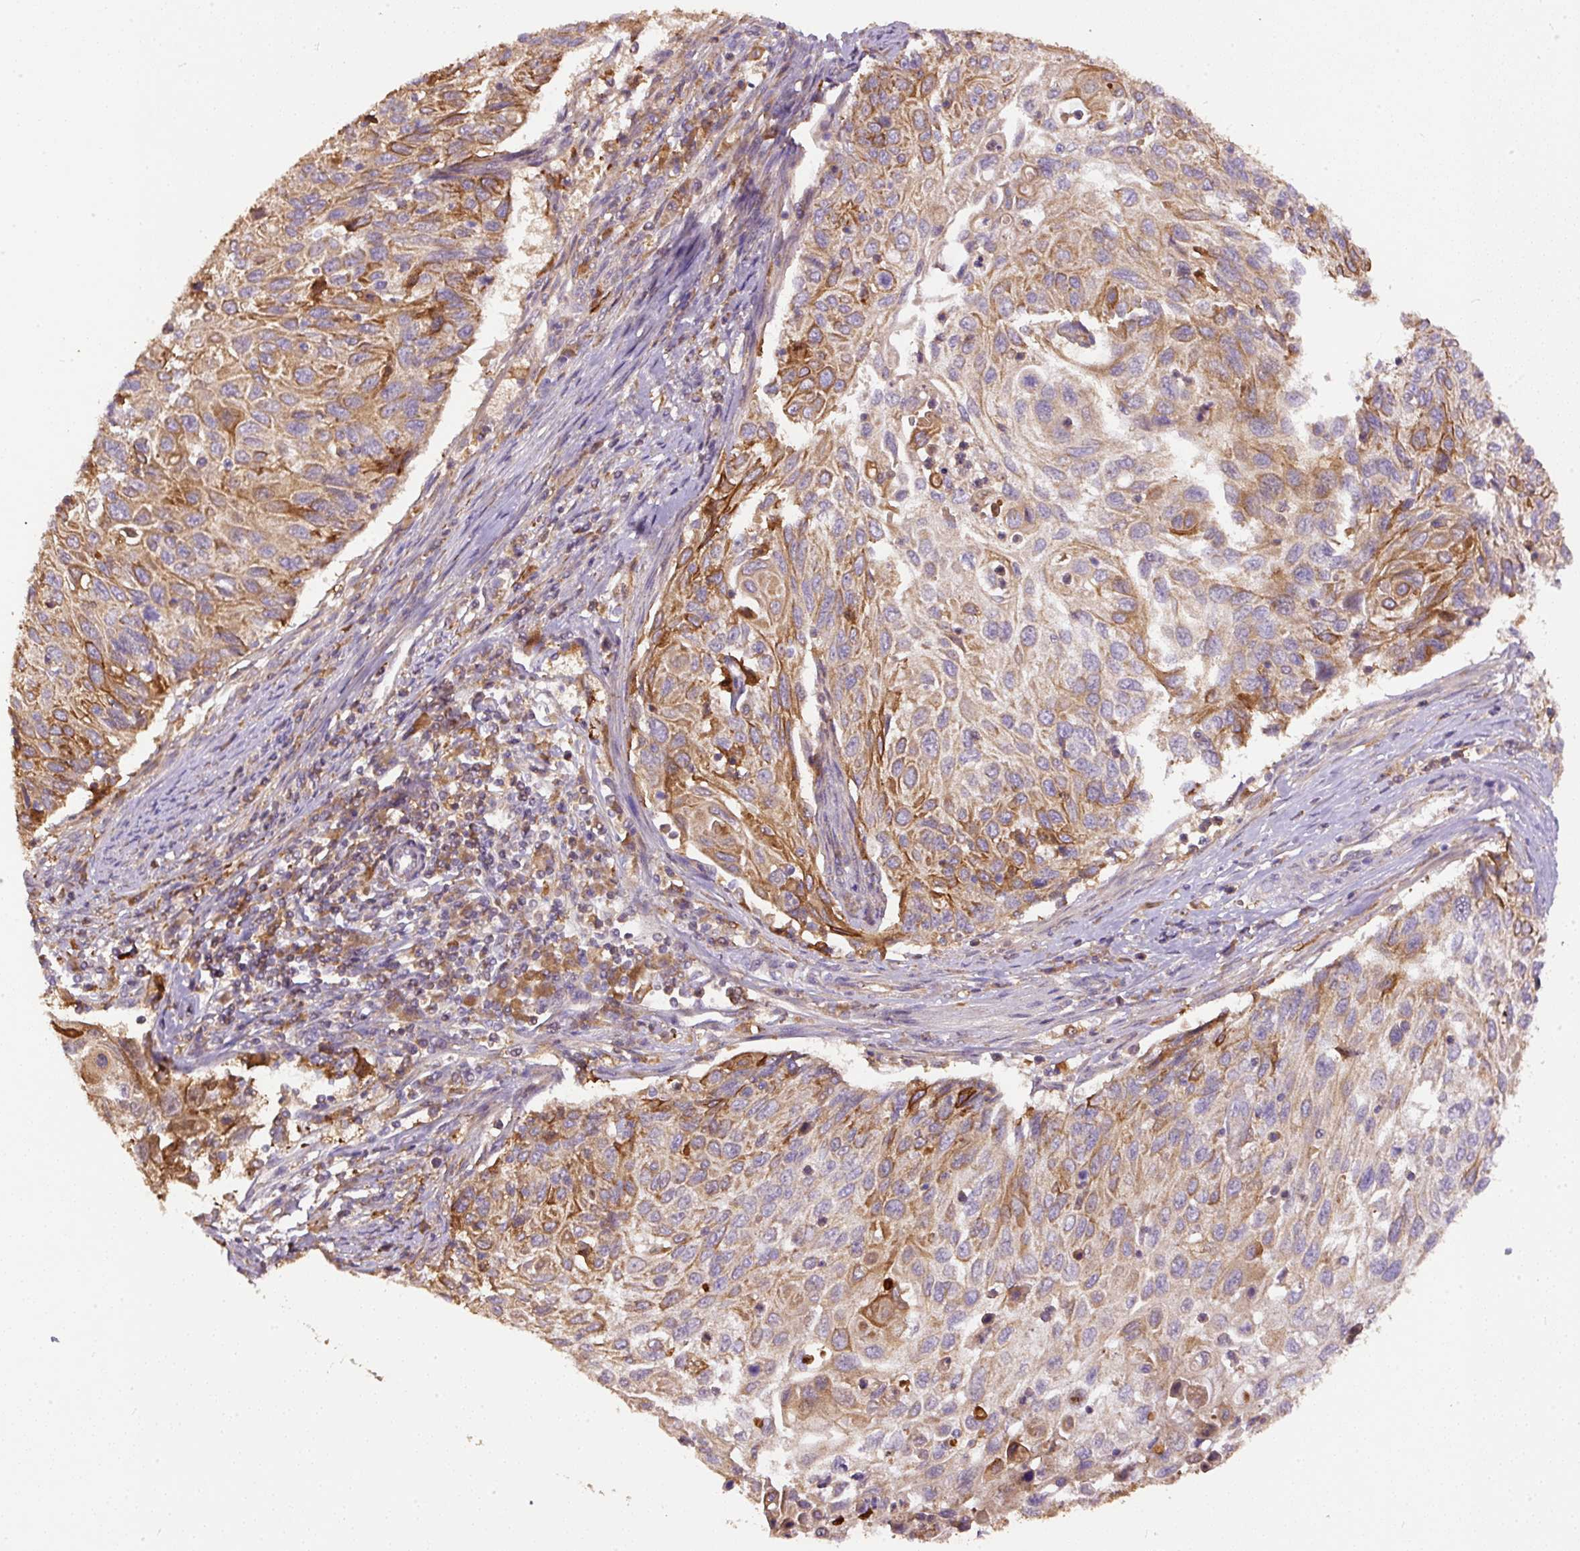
{"staining": {"intensity": "moderate", "quantity": "25%-75%", "location": "cytoplasmic/membranous"}, "tissue": "cervical cancer", "cell_type": "Tumor cells", "image_type": "cancer", "snomed": [{"axis": "morphology", "description": "Squamous cell carcinoma, NOS"}, {"axis": "topography", "description": "Cervix"}], "caption": "IHC photomicrograph of neoplastic tissue: cervical cancer stained using immunohistochemistry (IHC) shows medium levels of moderate protein expression localized specifically in the cytoplasmic/membranous of tumor cells, appearing as a cytoplasmic/membranous brown color.", "gene": "DAPK1", "patient": {"sex": "female", "age": 70}}